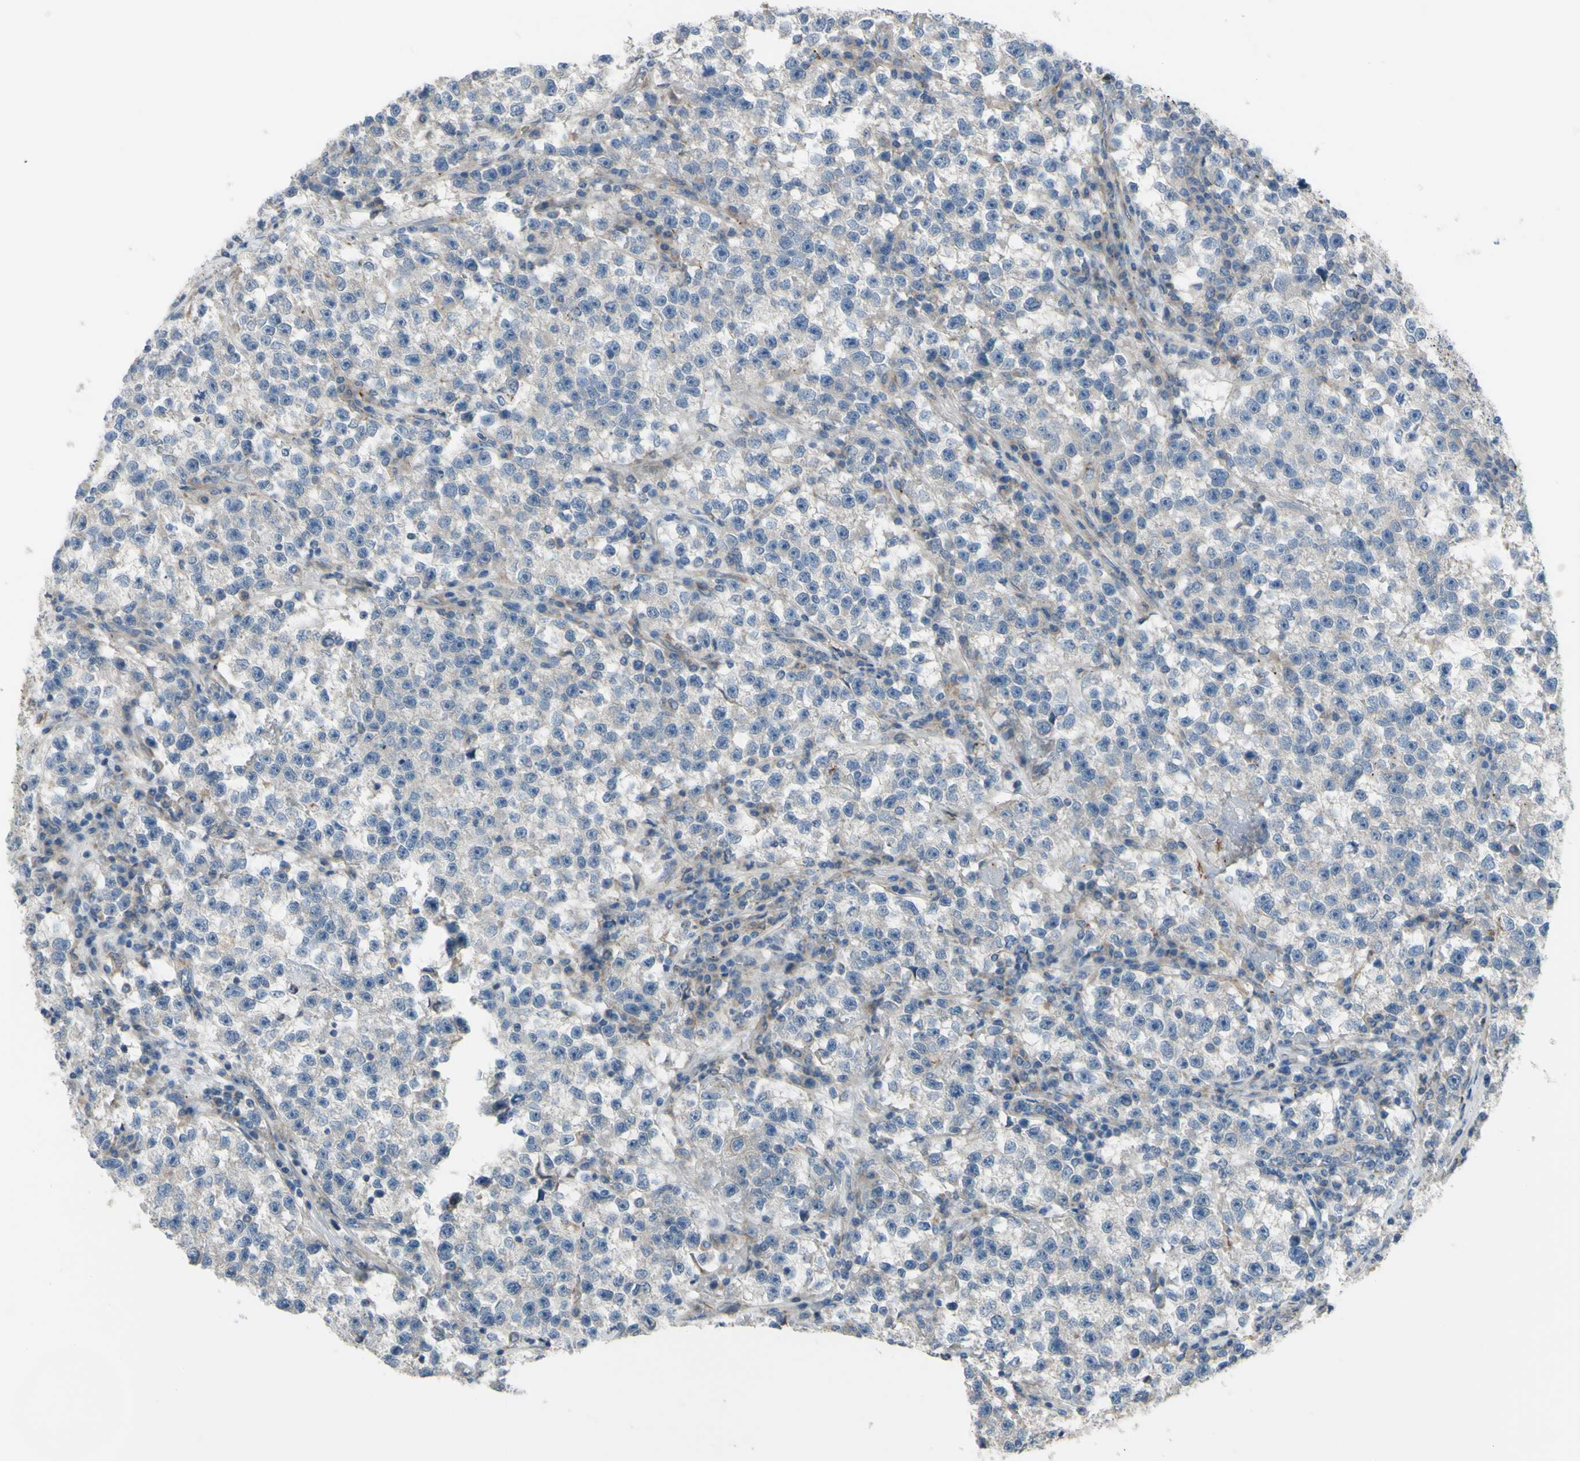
{"staining": {"intensity": "weak", "quantity": "<25%", "location": "cytoplasmic/membranous"}, "tissue": "testis cancer", "cell_type": "Tumor cells", "image_type": "cancer", "snomed": [{"axis": "morphology", "description": "Seminoma, NOS"}, {"axis": "topography", "description": "Testis"}], "caption": "Testis cancer (seminoma) stained for a protein using immunohistochemistry (IHC) demonstrates no positivity tumor cells.", "gene": "GRAMD2B", "patient": {"sex": "male", "age": 22}}